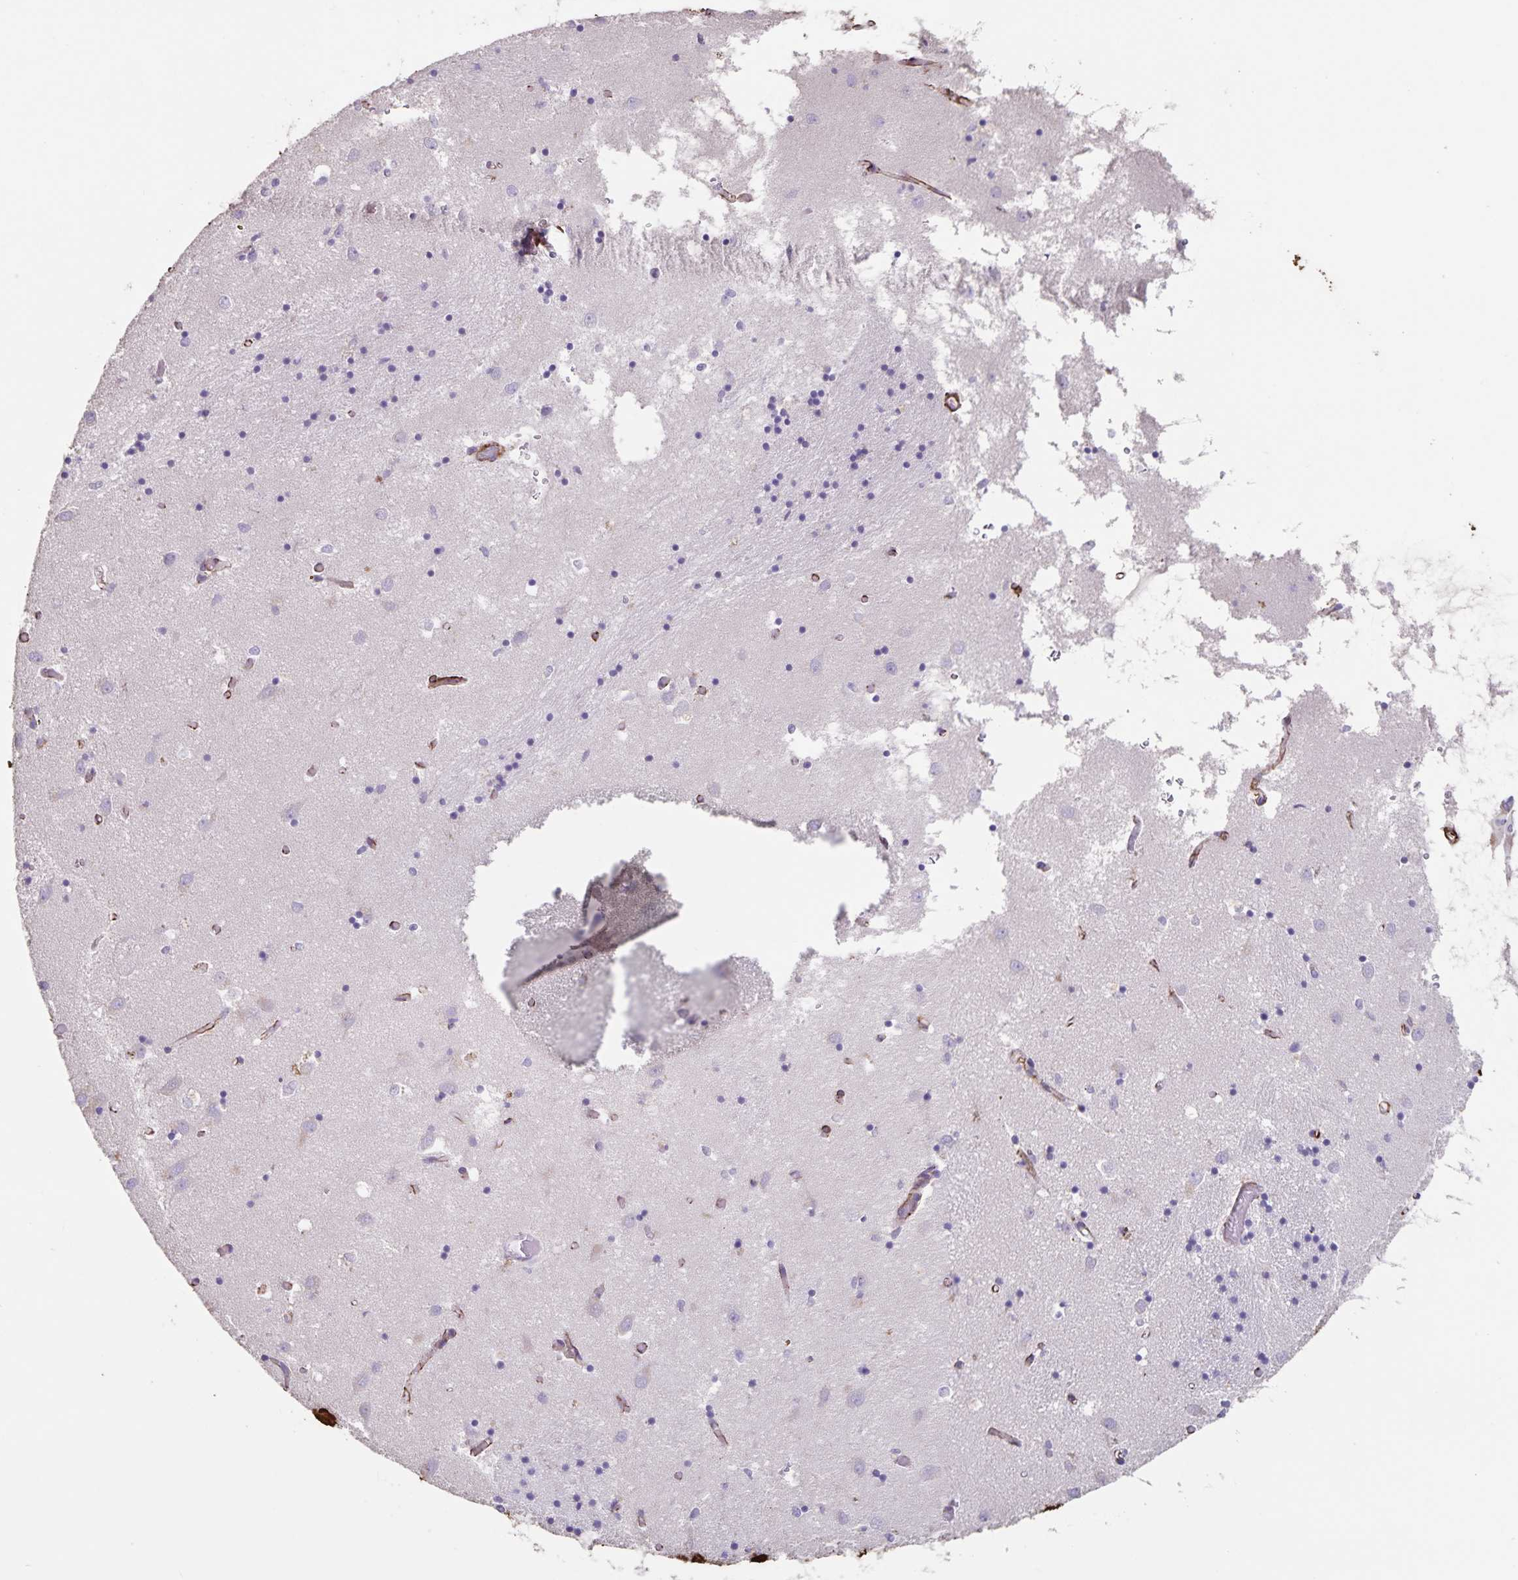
{"staining": {"intensity": "negative", "quantity": "none", "location": "none"}, "tissue": "caudate", "cell_type": "Glial cells", "image_type": "normal", "snomed": [{"axis": "morphology", "description": "Normal tissue, NOS"}, {"axis": "topography", "description": "Lateral ventricle wall"}], "caption": "Immunohistochemistry image of normal caudate stained for a protein (brown), which demonstrates no expression in glial cells.", "gene": "SYNM", "patient": {"sex": "male", "age": 70}}